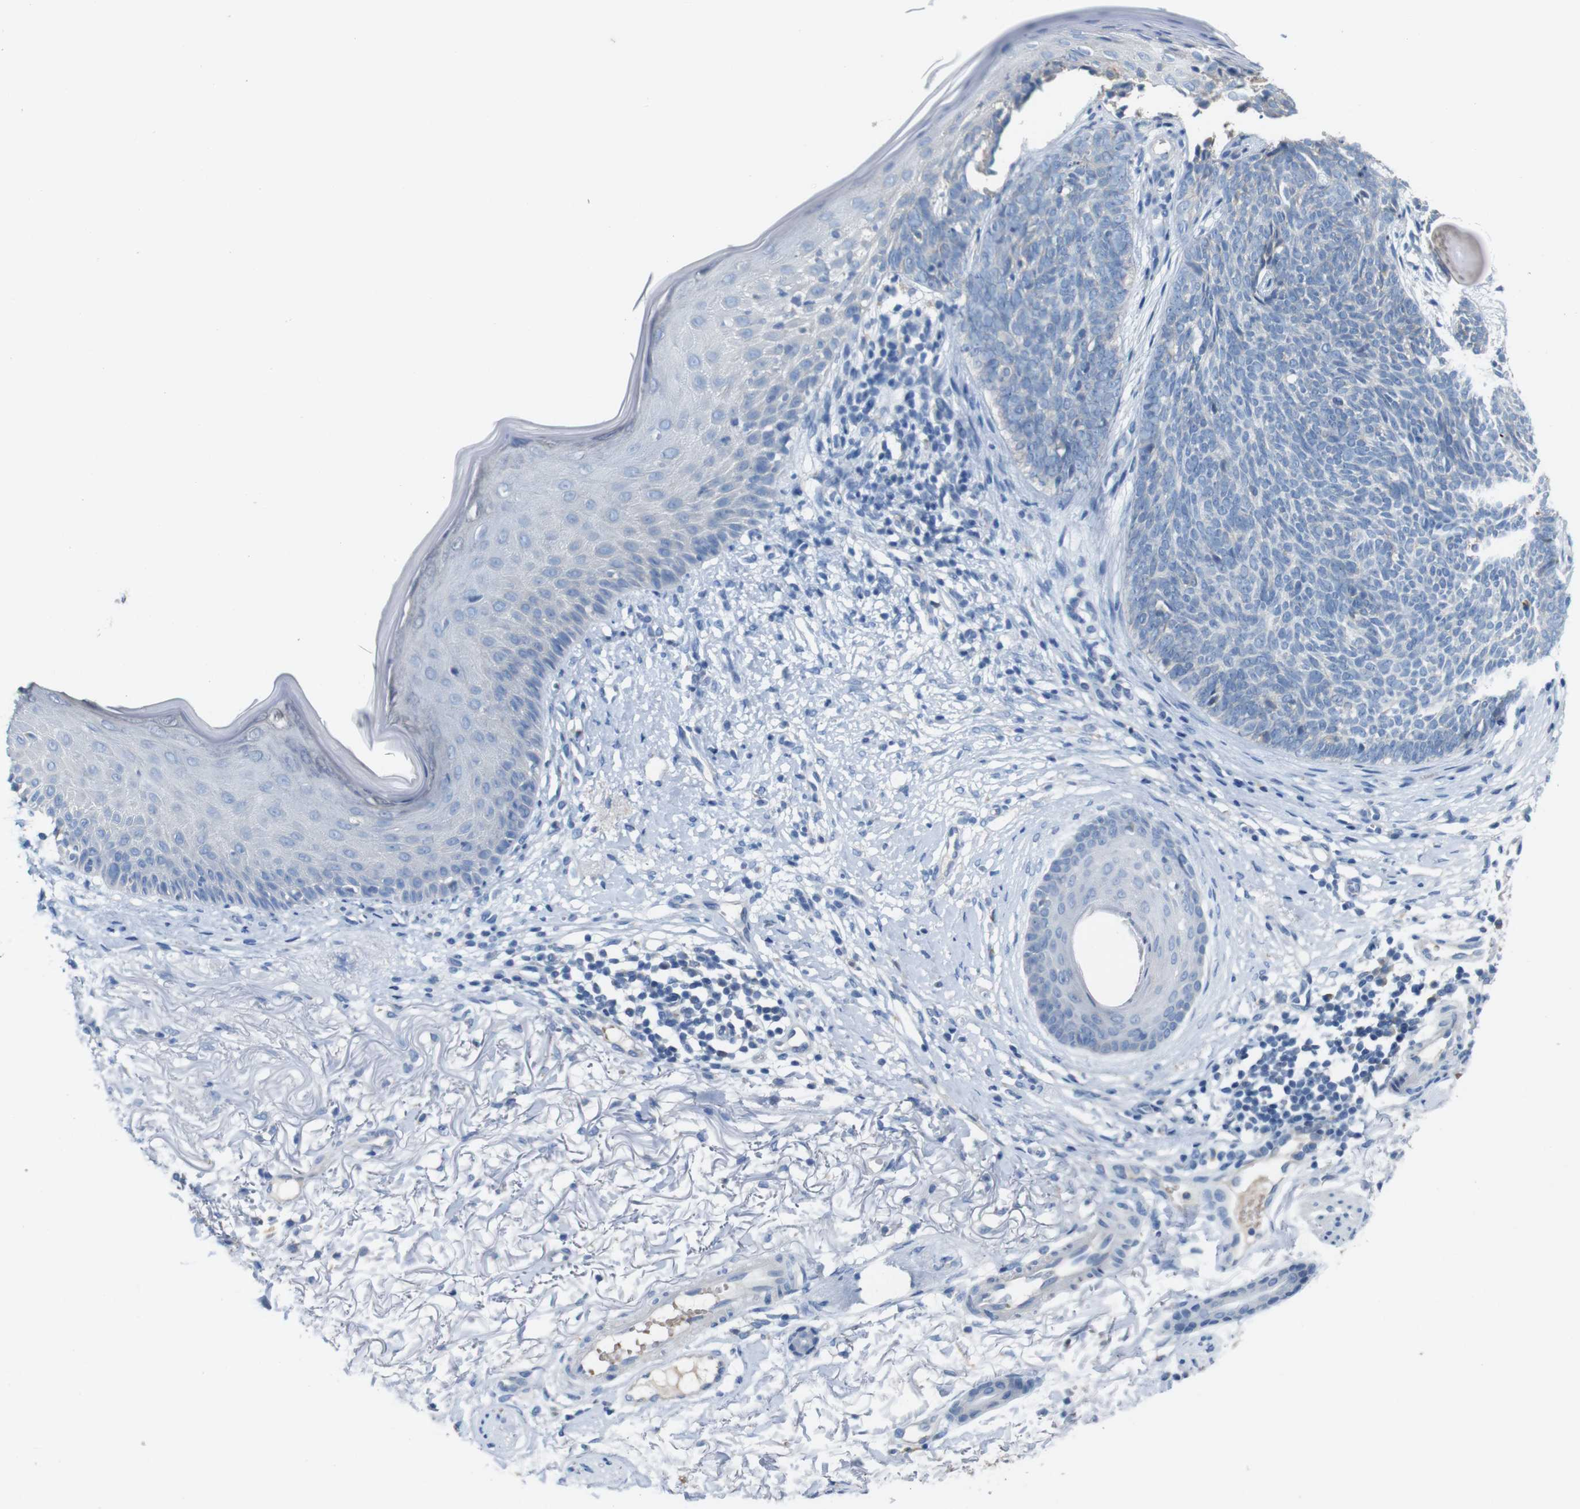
{"staining": {"intensity": "negative", "quantity": "none", "location": "none"}, "tissue": "skin cancer", "cell_type": "Tumor cells", "image_type": "cancer", "snomed": [{"axis": "morphology", "description": "Basal cell carcinoma"}, {"axis": "topography", "description": "Skin"}], "caption": "A high-resolution micrograph shows IHC staining of basal cell carcinoma (skin), which displays no significant expression in tumor cells.", "gene": "IGSF8", "patient": {"sex": "female", "age": 70}}